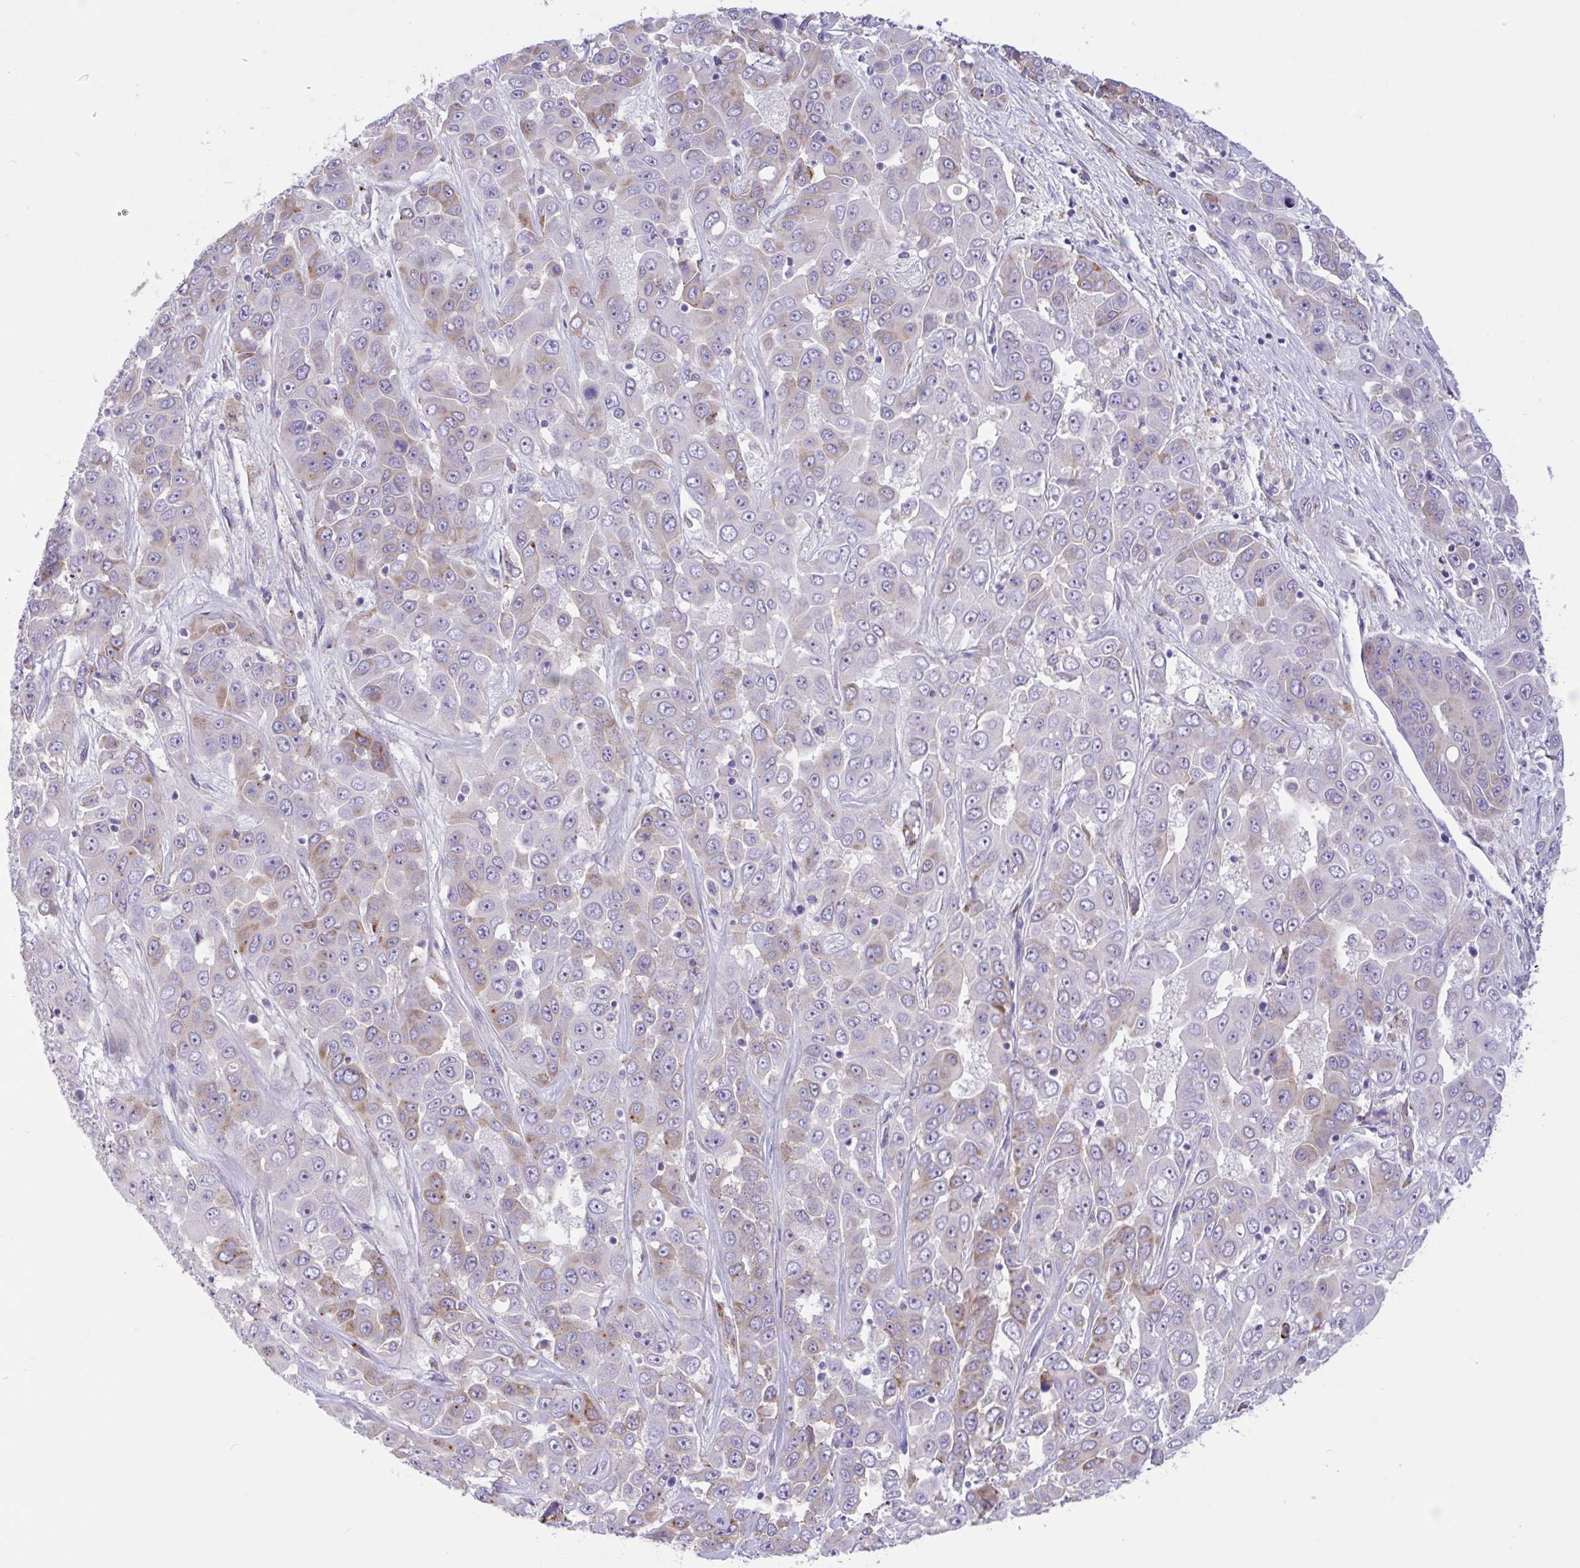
{"staining": {"intensity": "weak", "quantity": "<25%", "location": "cytoplasmic/membranous"}, "tissue": "liver cancer", "cell_type": "Tumor cells", "image_type": "cancer", "snomed": [{"axis": "morphology", "description": "Cholangiocarcinoma"}, {"axis": "topography", "description": "Liver"}], "caption": "High power microscopy photomicrograph of an immunohistochemistry (IHC) histopathology image of liver cancer, revealing no significant staining in tumor cells.", "gene": "DSC3", "patient": {"sex": "female", "age": 52}}